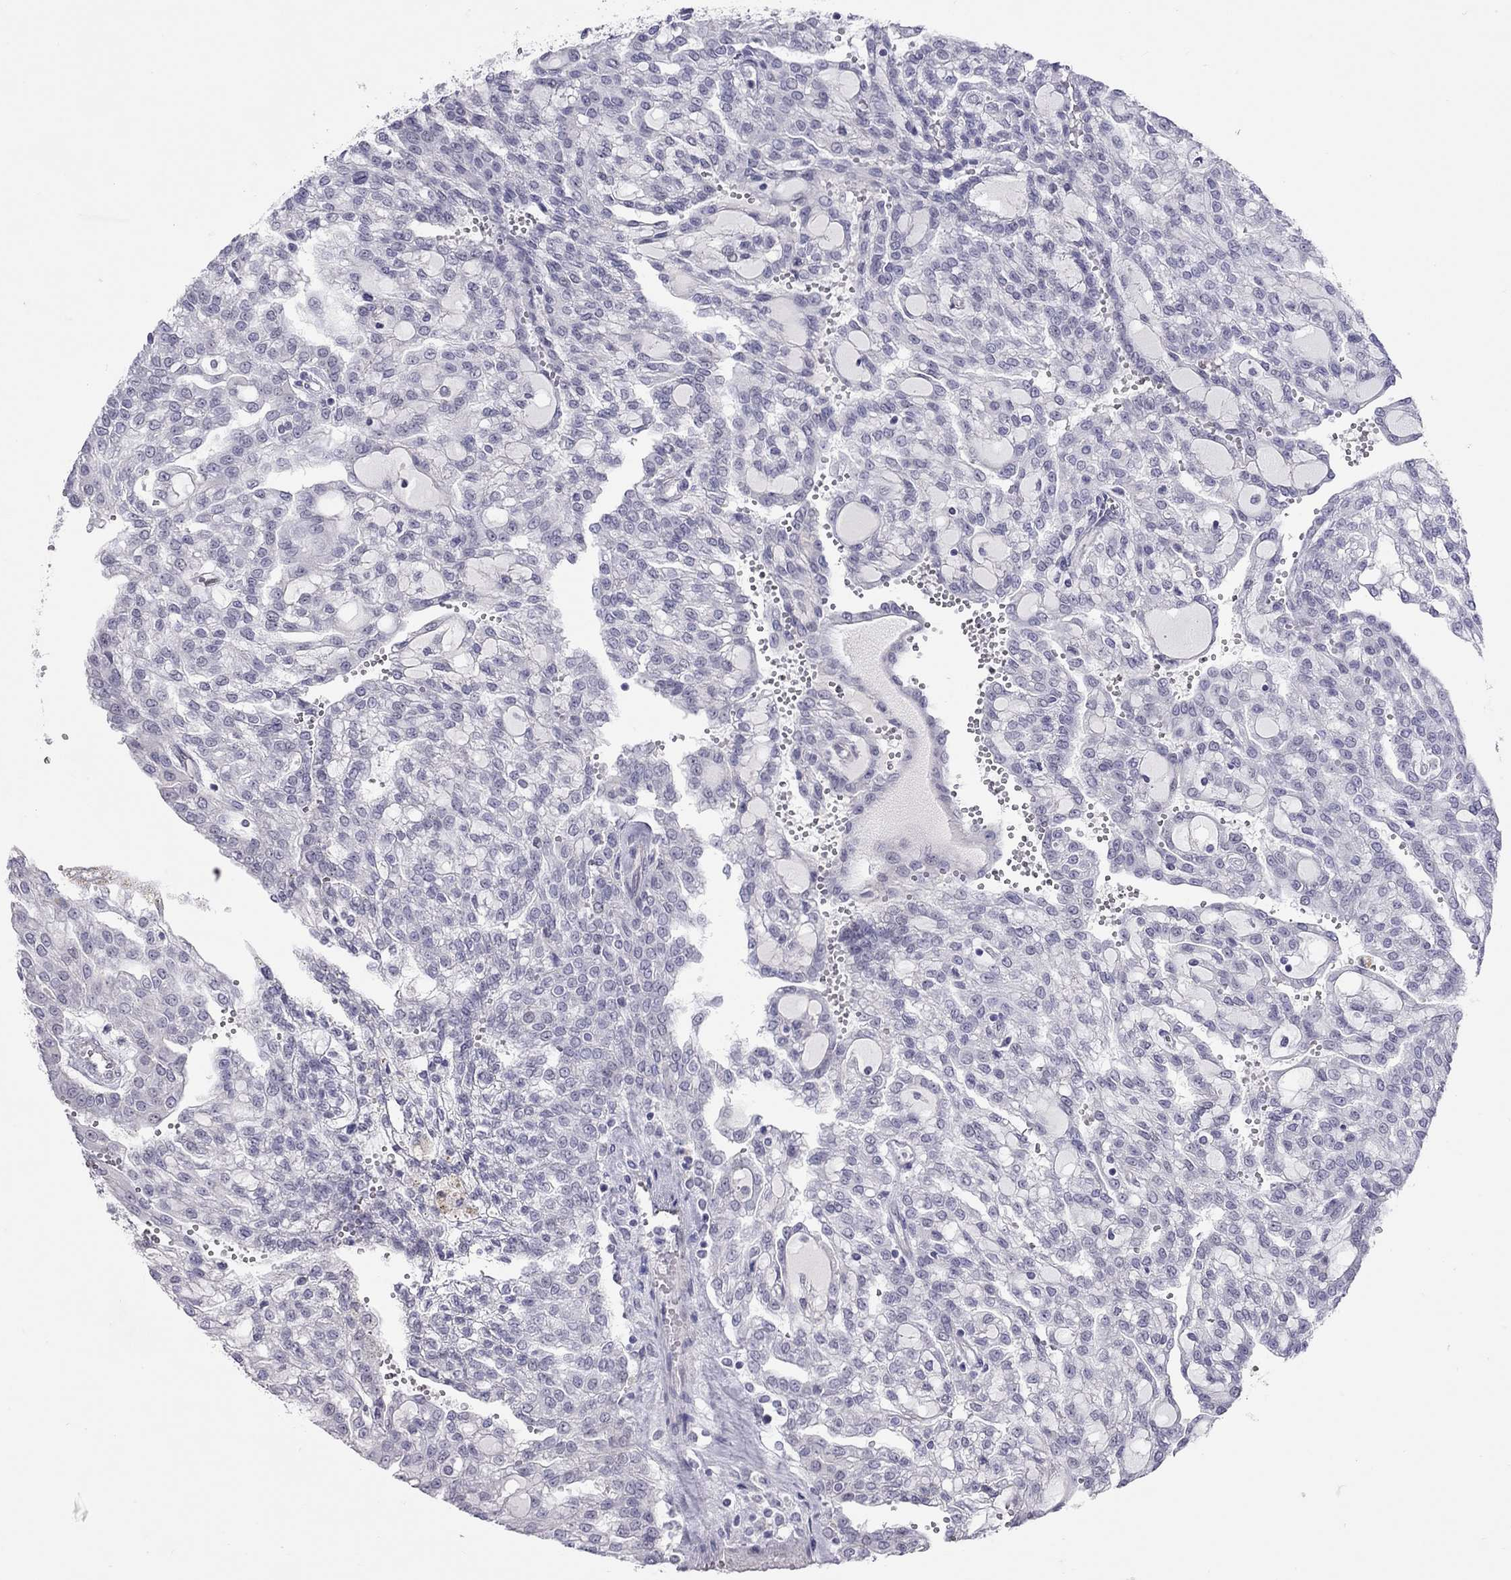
{"staining": {"intensity": "negative", "quantity": "none", "location": "none"}, "tissue": "renal cancer", "cell_type": "Tumor cells", "image_type": "cancer", "snomed": [{"axis": "morphology", "description": "Adenocarcinoma, NOS"}, {"axis": "topography", "description": "Kidney"}], "caption": "This is an immunohistochemistry (IHC) histopathology image of human adenocarcinoma (renal). There is no staining in tumor cells.", "gene": "JHY", "patient": {"sex": "male", "age": 63}}